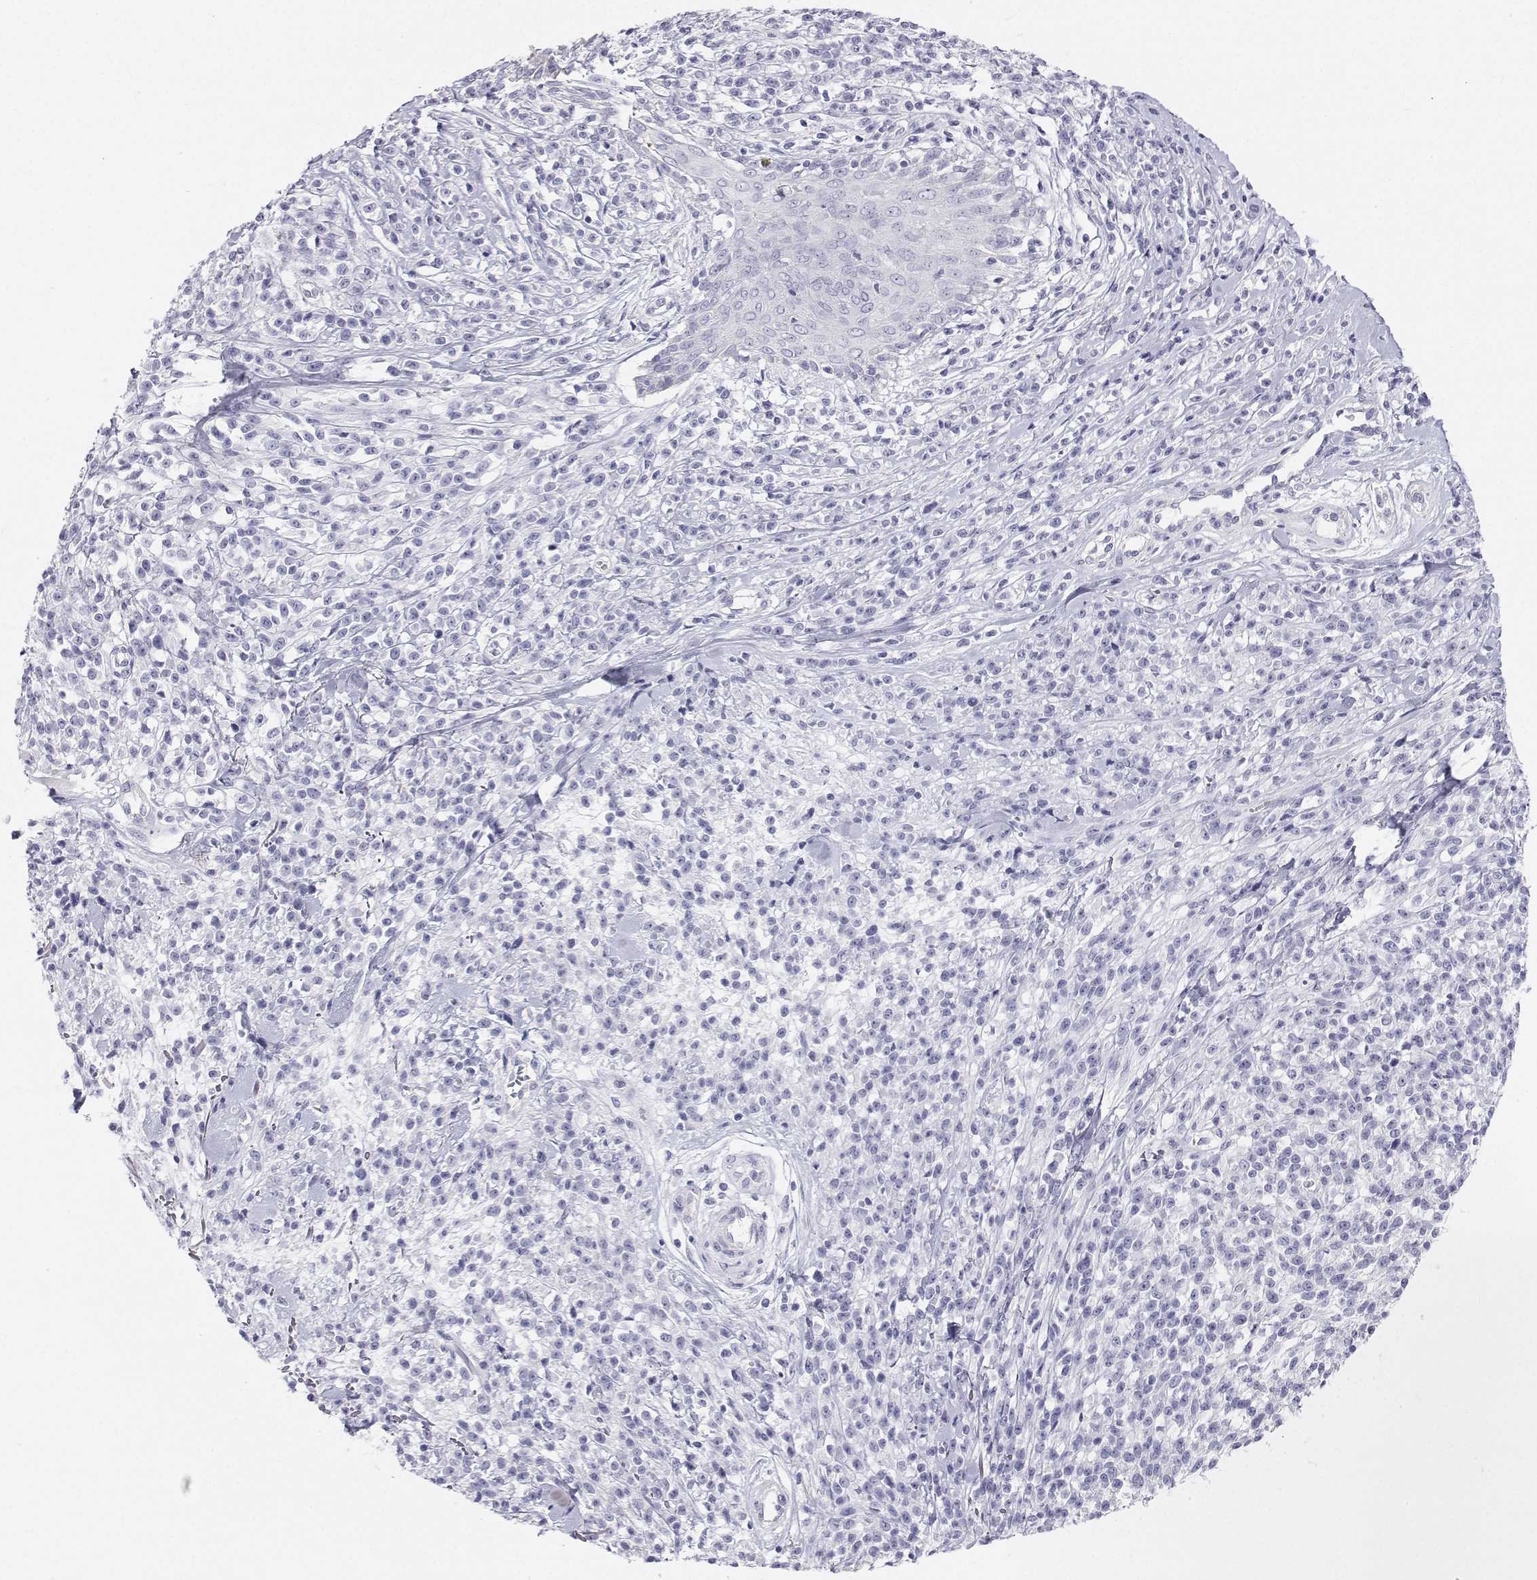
{"staining": {"intensity": "negative", "quantity": "none", "location": "none"}, "tissue": "melanoma", "cell_type": "Tumor cells", "image_type": "cancer", "snomed": [{"axis": "morphology", "description": "Malignant melanoma, NOS"}, {"axis": "topography", "description": "Skin"}, {"axis": "topography", "description": "Skin of trunk"}], "caption": "High magnification brightfield microscopy of malignant melanoma stained with DAB (3,3'-diaminobenzidine) (brown) and counterstained with hematoxylin (blue): tumor cells show no significant expression.", "gene": "BHMT", "patient": {"sex": "male", "age": 74}}